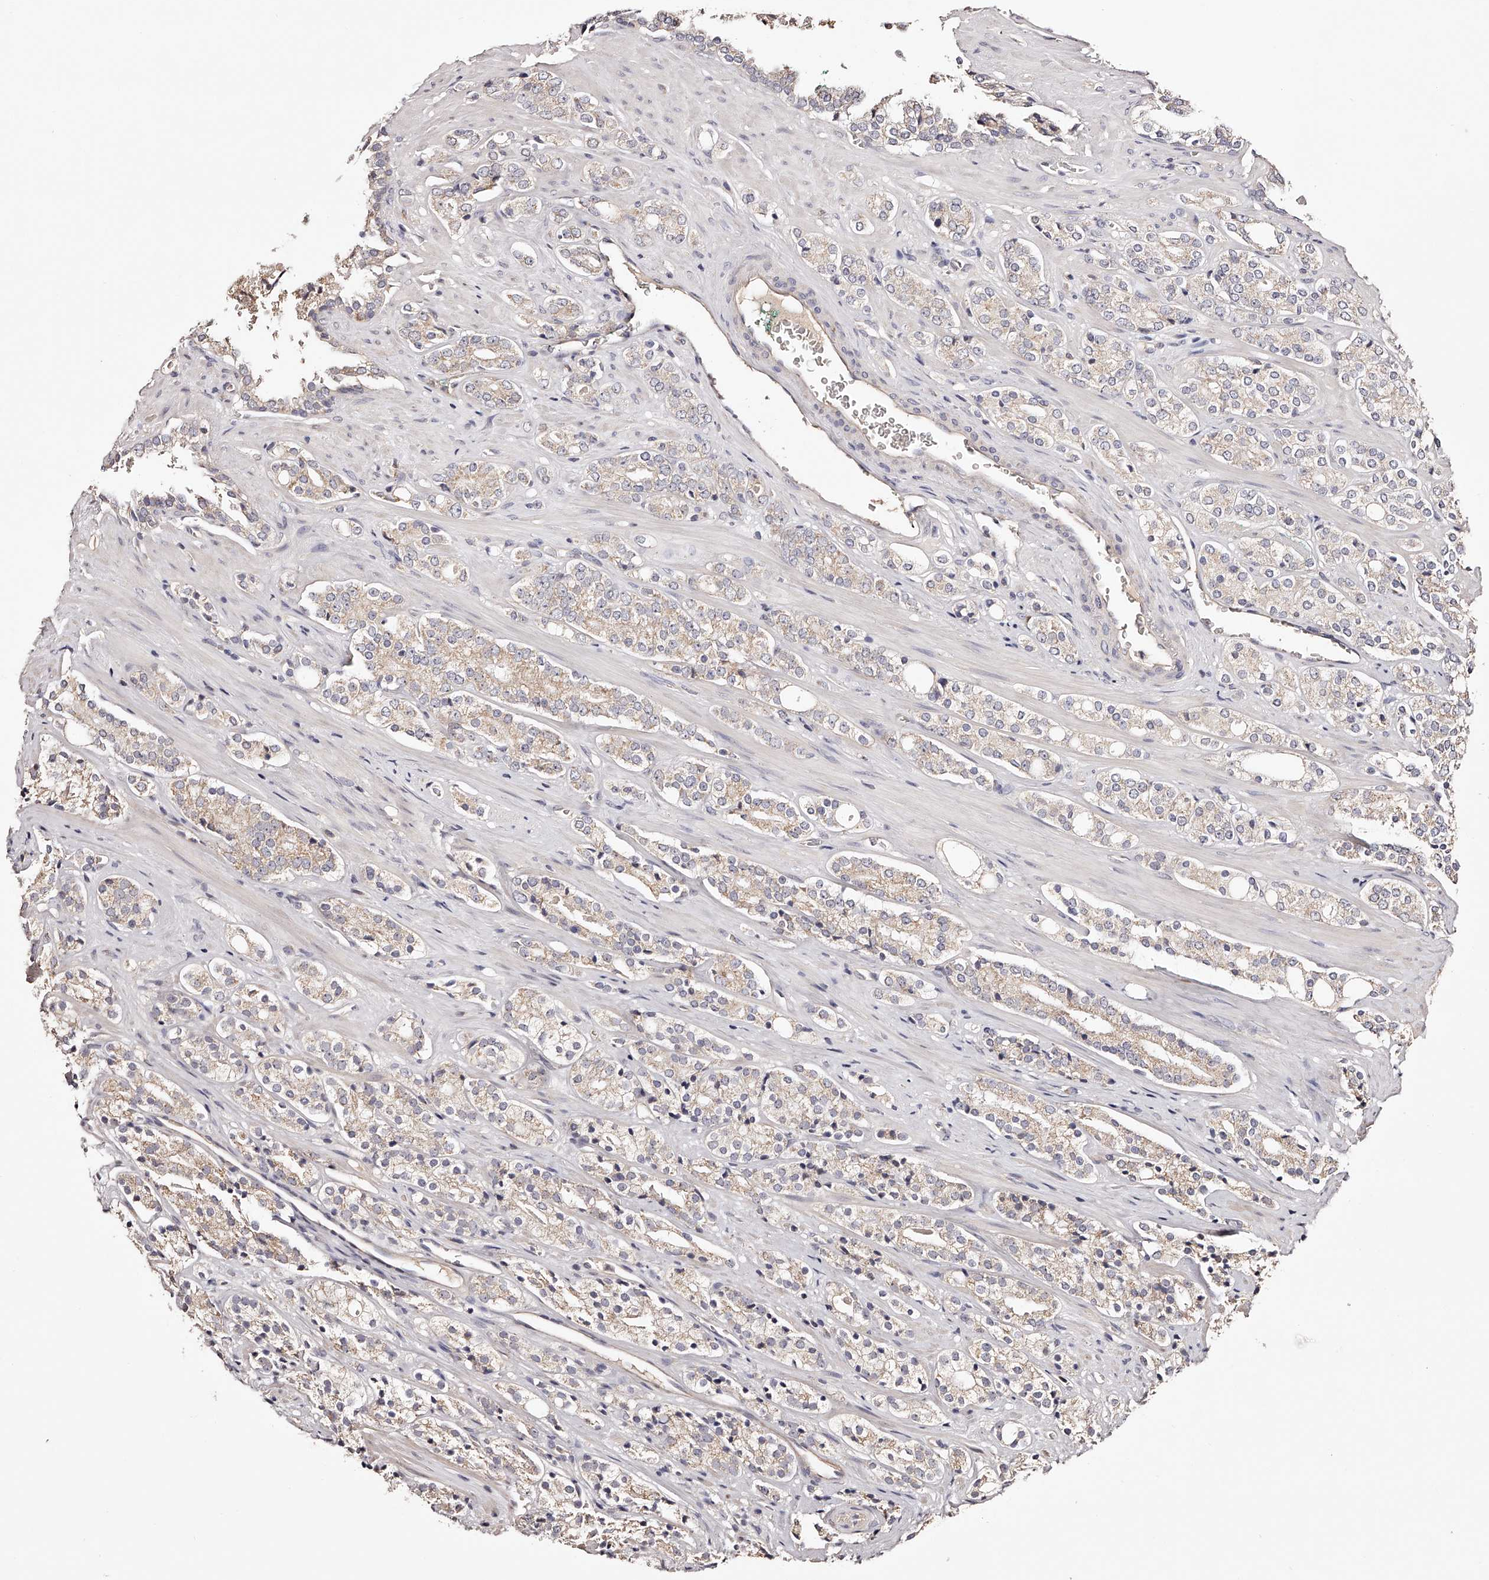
{"staining": {"intensity": "weak", "quantity": "25%-75%", "location": "cytoplasmic/membranous"}, "tissue": "prostate cancer", "cell_type": "Tumor cells", "image_type": "cancer", "snomed": [{"axis": "morphology", "description": "Adenocarcinoma, High grade"}, {"axis": "topography", "description": "Prostate"}], "caption": "This is an image of immunohistochemistry (IHC) staining of prostate adenocarcinoma (high-grade), which shows weak expression in the cytoplasmic/membranous of tumor cells.", "gene": "USP21", "patient": {"sex": "male", "age": 71}}